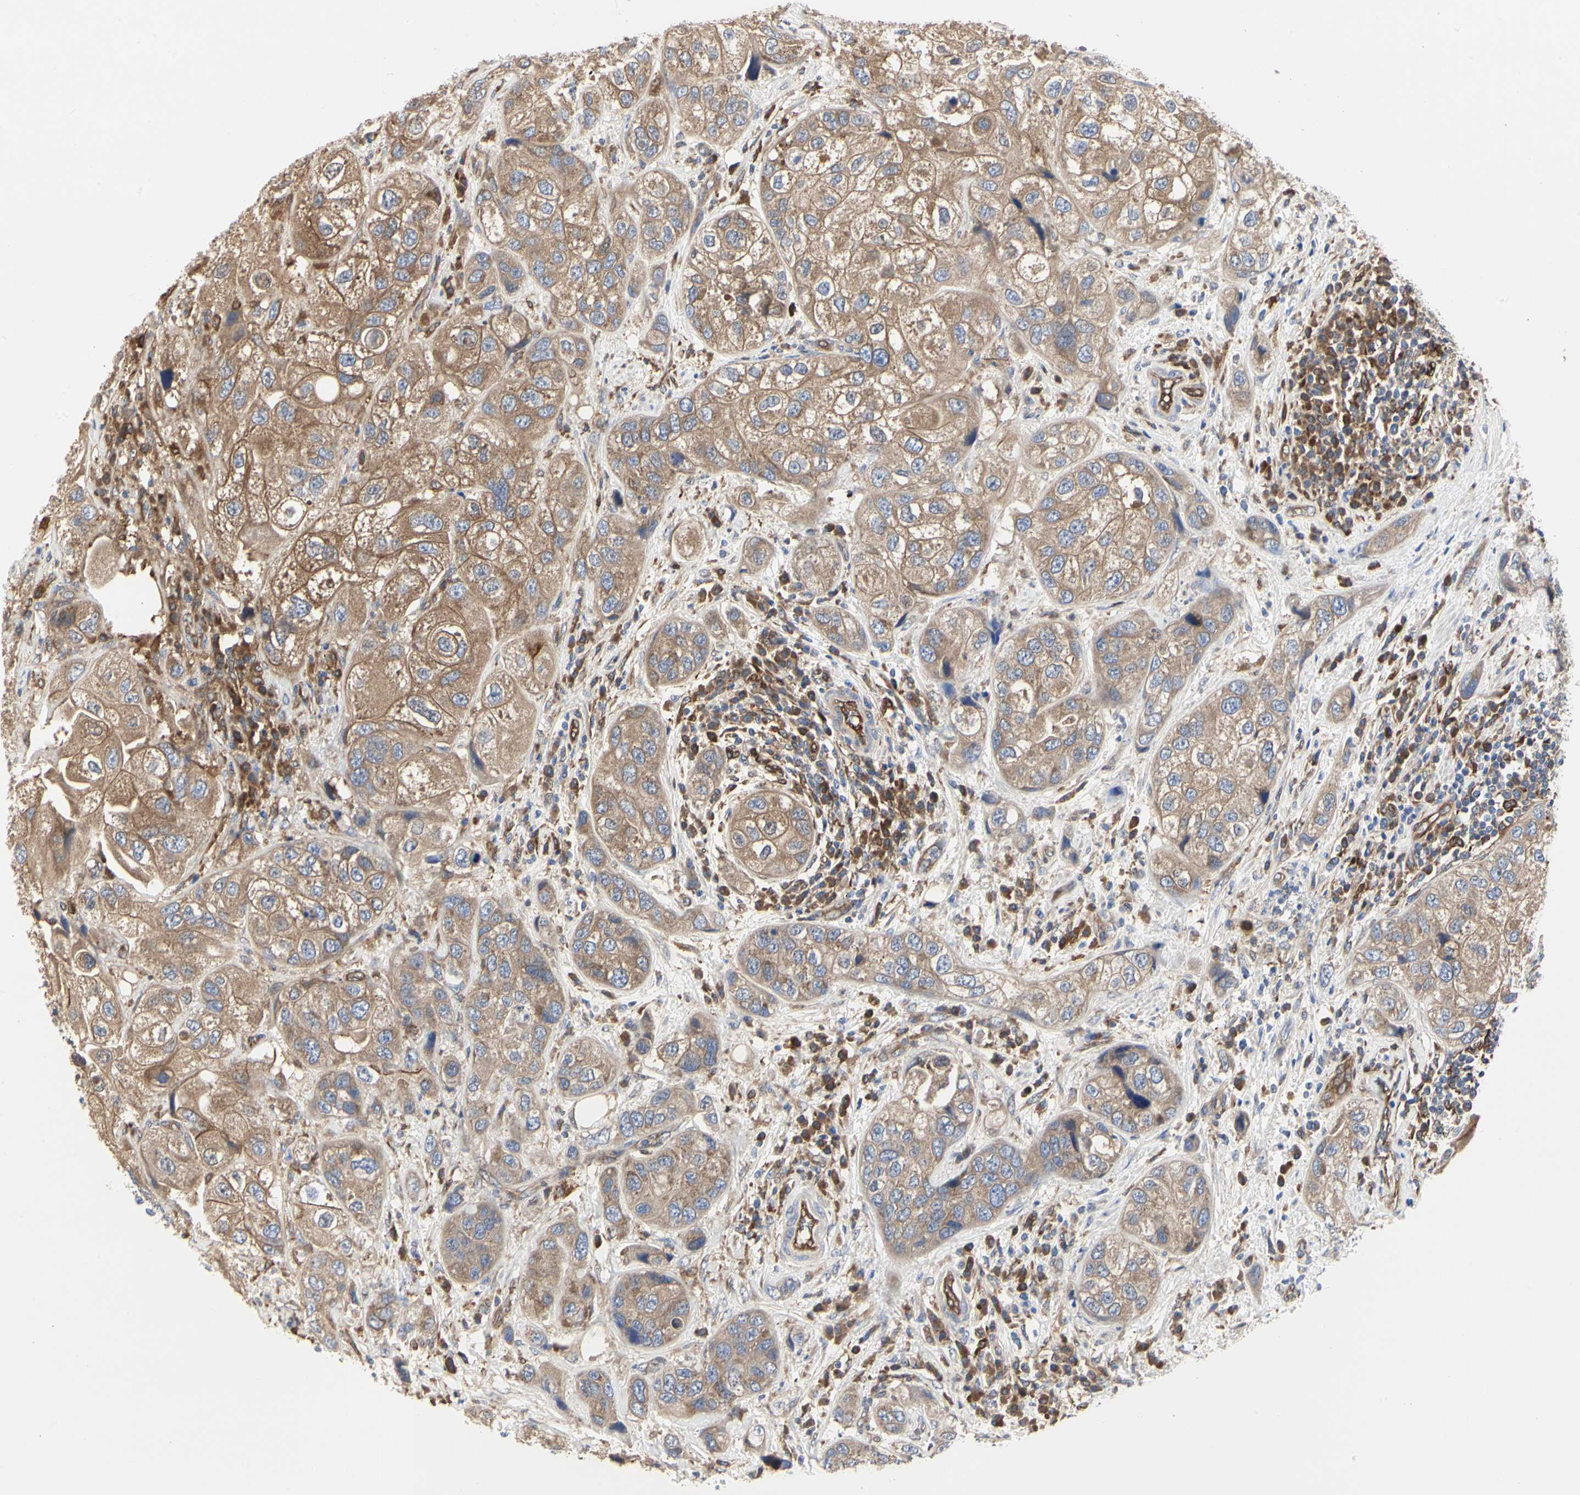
{"staining": {"intensity": "moderate", "quantity": ">75%", "location": "cytoplasmic/membranous"}, "tissue": "urothelial cancer", "cell_type": "Tumor cells", "image_type": "cancer", "snomed": [{"axis": "morphology", "description": "Urothelial carcinoma, High grade"}, {"axis": "topography", "description": "Urinary bladder"}], "caption": "An image of urothelial cancer stained for a protein exhibits moderate cytoplasmic/membranous brown staining in tumor cells.", "gene": "C3orf52", "patient": {"sex": "female", "age": 64}}